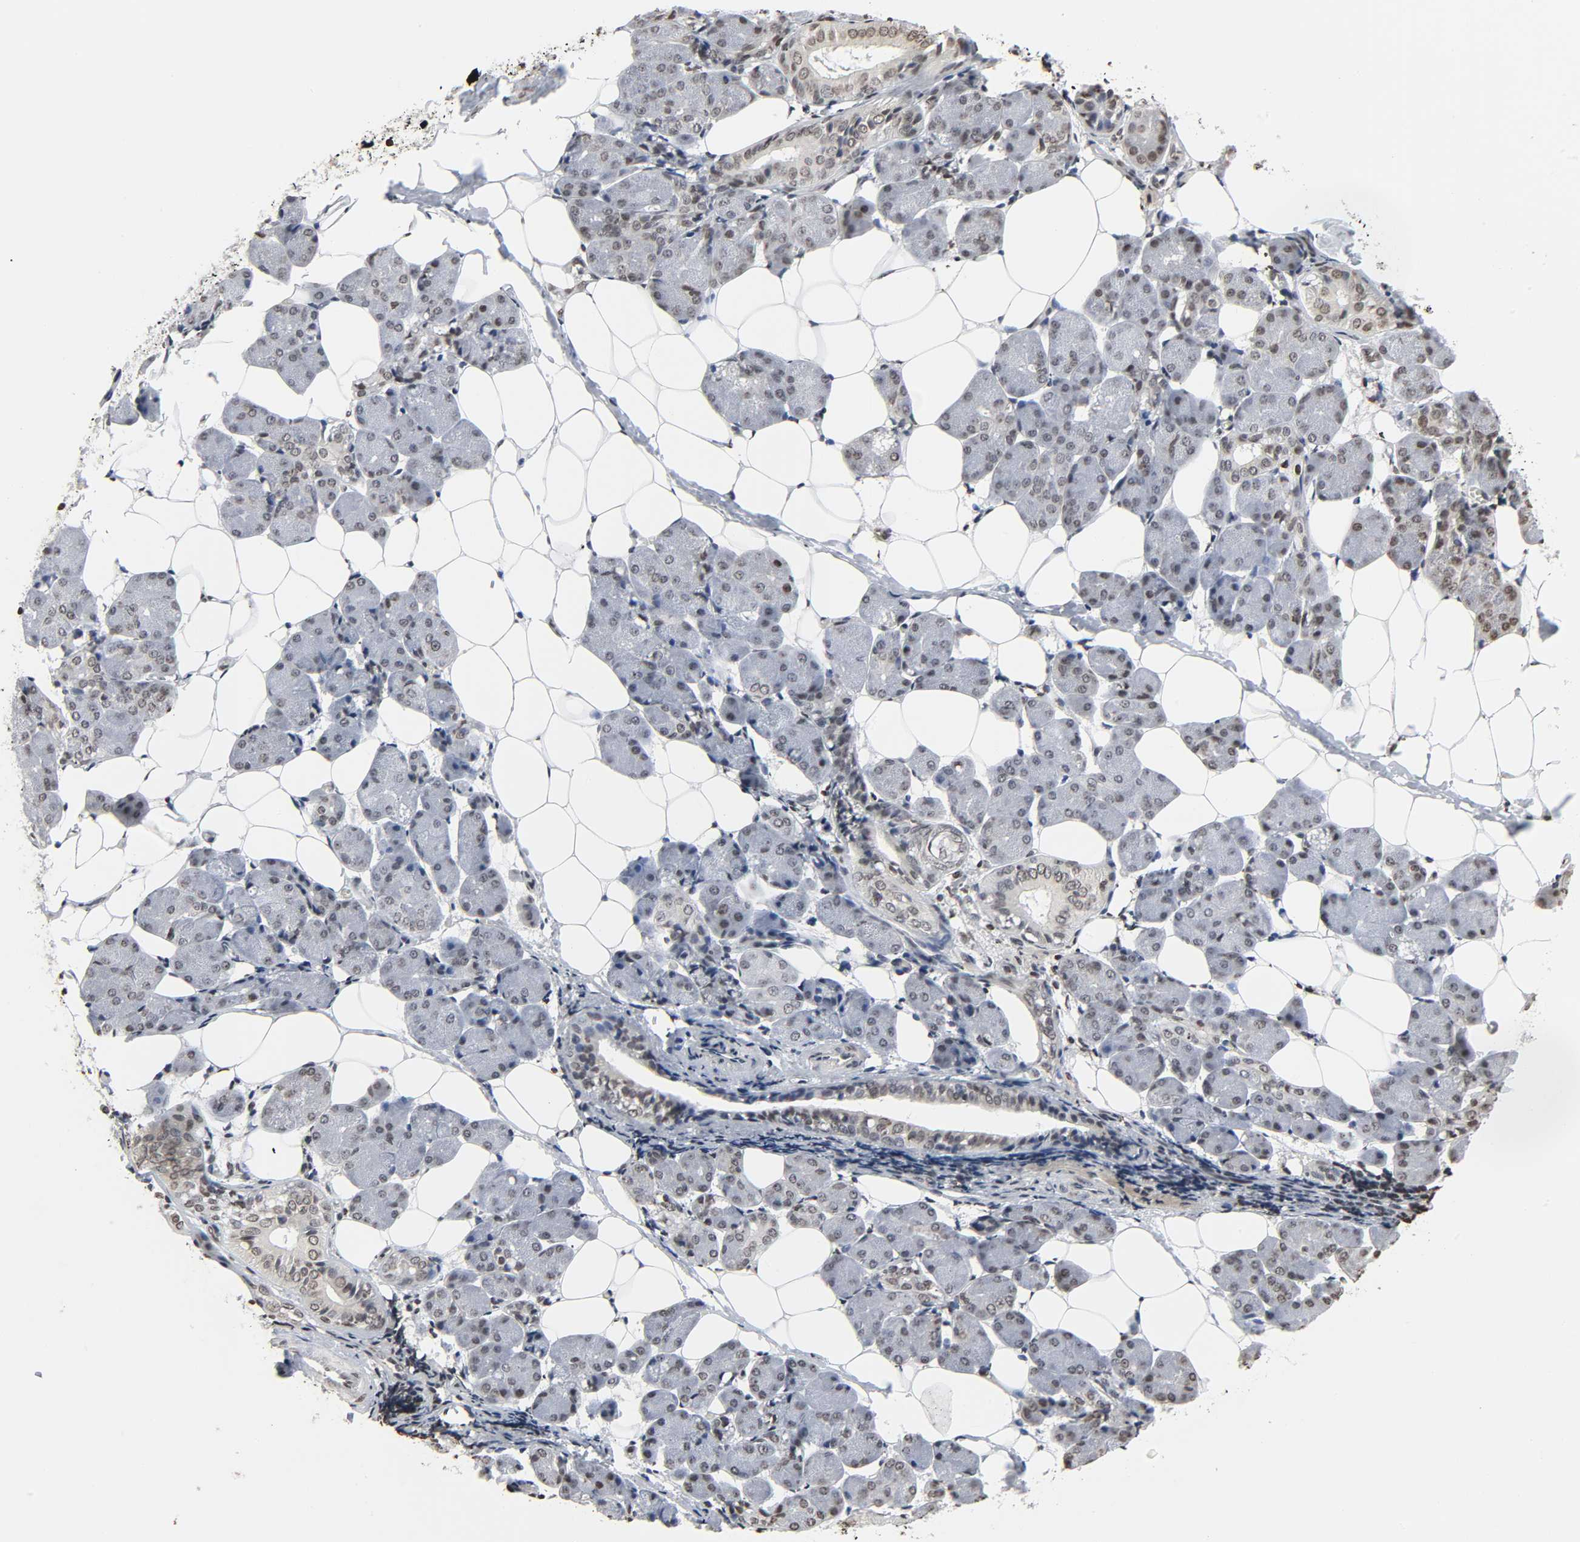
{"staining": {"intensity": "weak", "quantity": ">75%", "location": "nuclear"}, "tissue": "salivary gland", "cell_type": "Glandular cells", "image_type": "normal", "snomed": [{"axis": "morphology", "description": "Normal tissue, NOS"}, {"axis": "morphology", "description": "Adenoma, NOS"}, {"axis": "topography", "description": "Salivary gland"}], "caption": "Immunohistochemistry (IHC) of normal human salivary gland displays low levels of weak nuclear staining in about >75% of glandular cells. The staining was performed using DAB, with brown indicating positive protein expression. Nuclei are stained blue with hematoxylin.", "gene": "ELAVL1", "patient": {"sex": "female", "age": 32}}